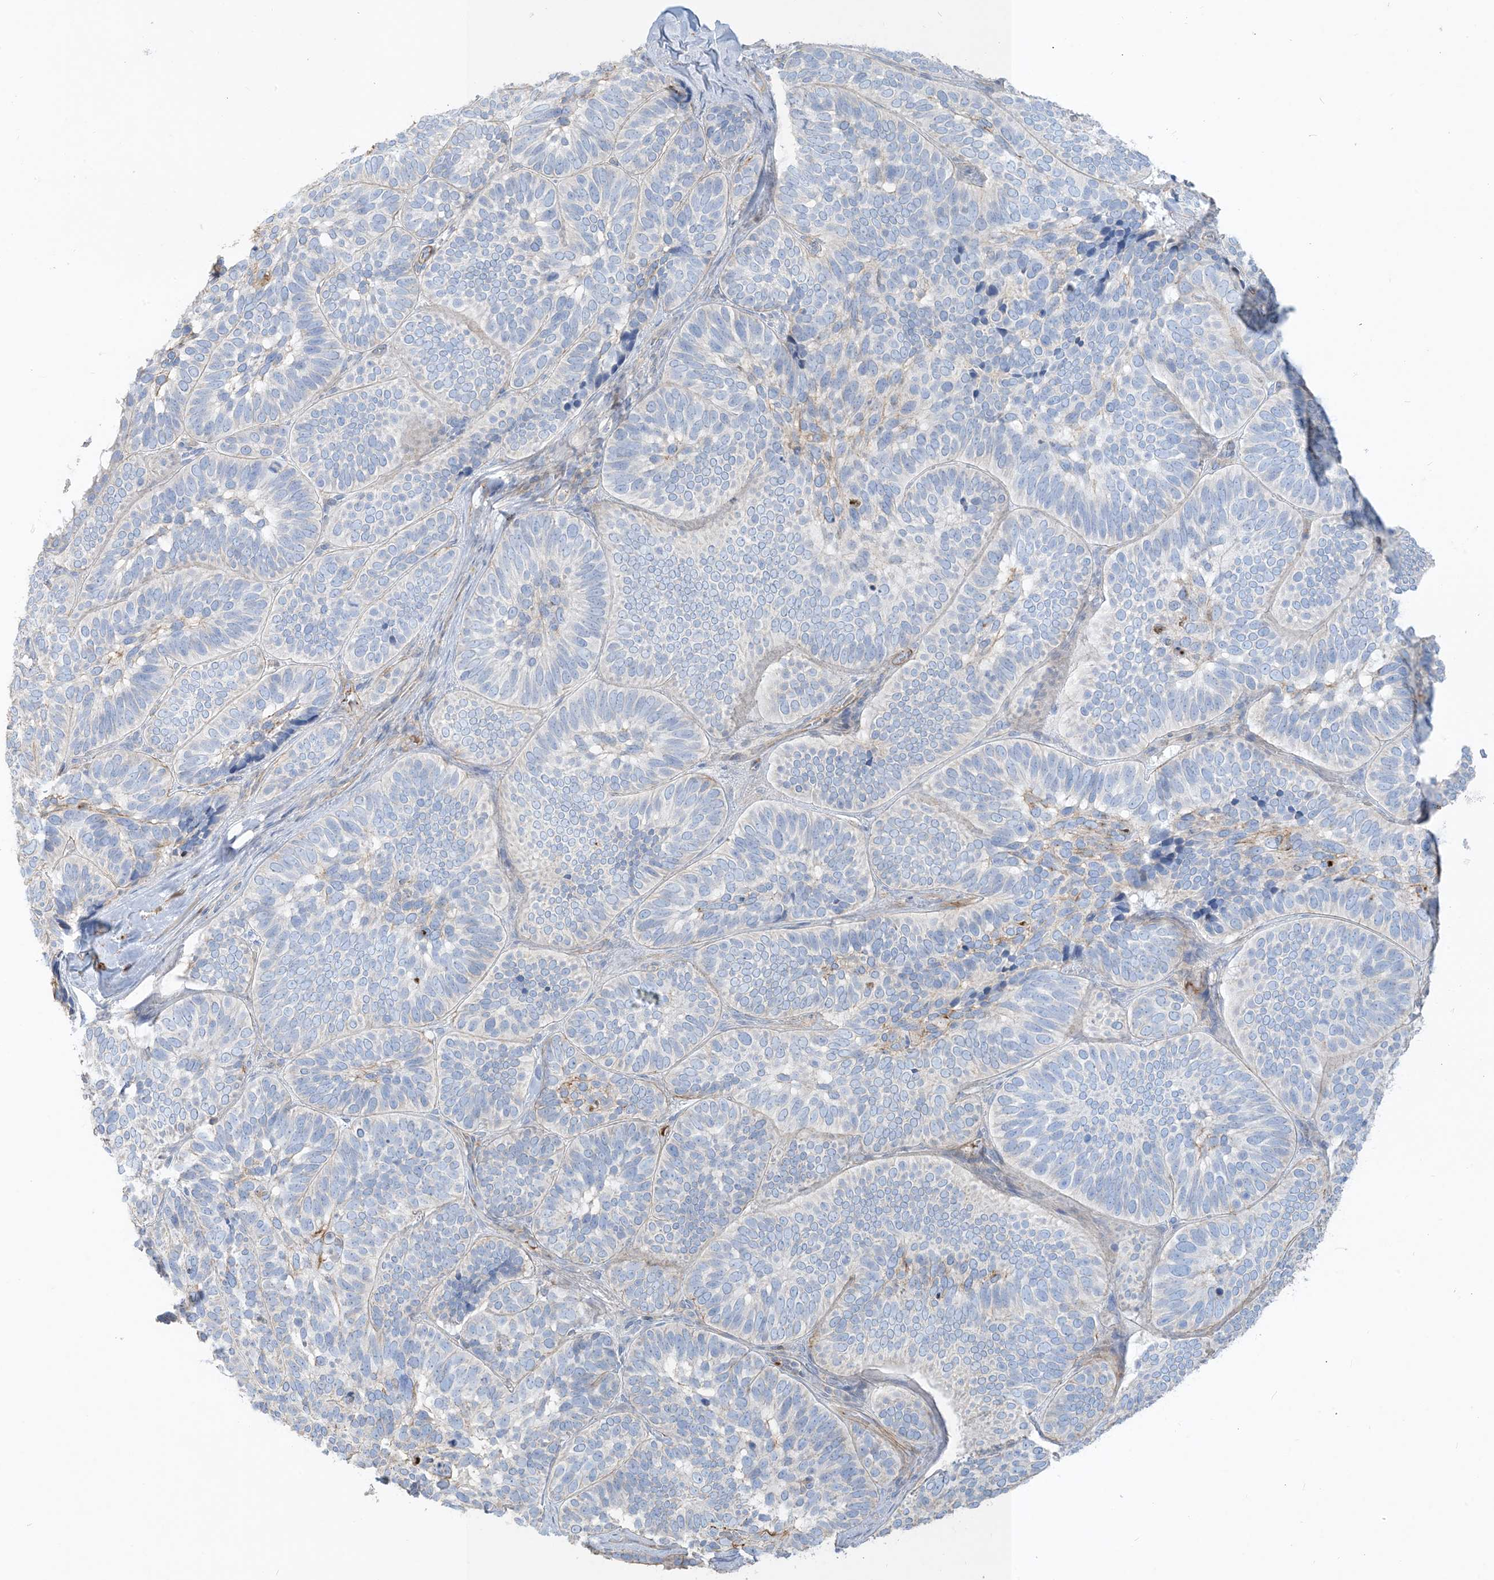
{"staining": {"intensity": "negative", "quantity": "none", "location": "none"}, "tissue": "skin cancer", "cell_type": "Tumor cells", "image_type": "cancer", "snomed": [{"axis": "morphology", "description": "Basal cell carcinoma"}, {"axis": "topography", "description": "Skin"}], "caption": "This is an immunohistochemistry histopathology image of human skin cancer. There is no positivity in tumor cells.", "gene": "GTF3C2", "patient": {"sex": "male", "age": 62}}